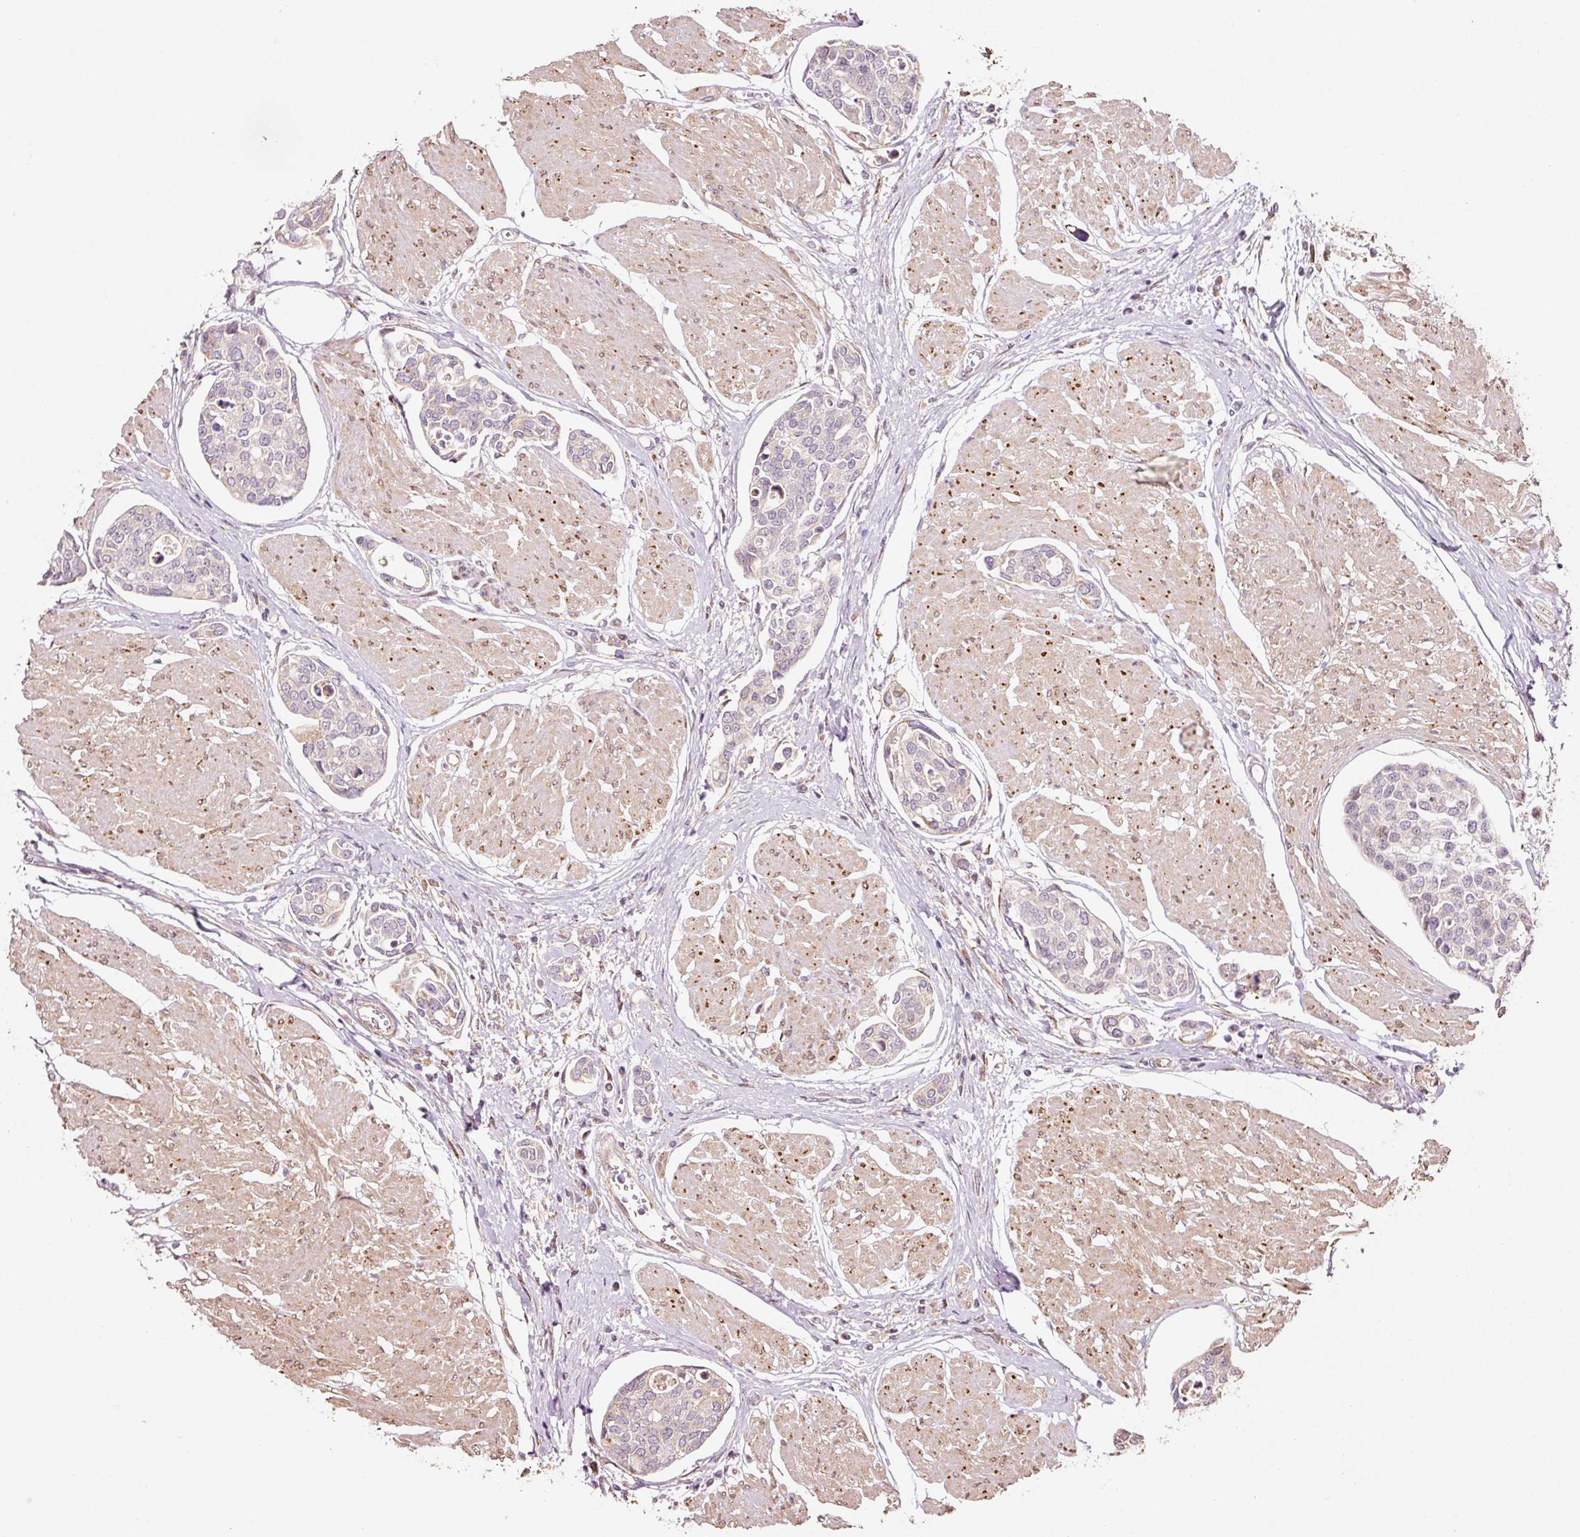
{"staining": {"intensity": "negative", "quantity": "none", "location": "none"}, "tissue": "urothelial cancer", "cell_type": "Tumor cells", "image_type": "cancer", "snomed": [{"axis": "morphology", "description": "Urothelial carcinoma, High grade"}, {"axis": "topography", "description": "Urinary bladder"}], "caption": "Tumor cells are negative for protein expression in human urothelial cancer.", "gene": "ETF1", "patient": {"sex": "male", "age": 78}}